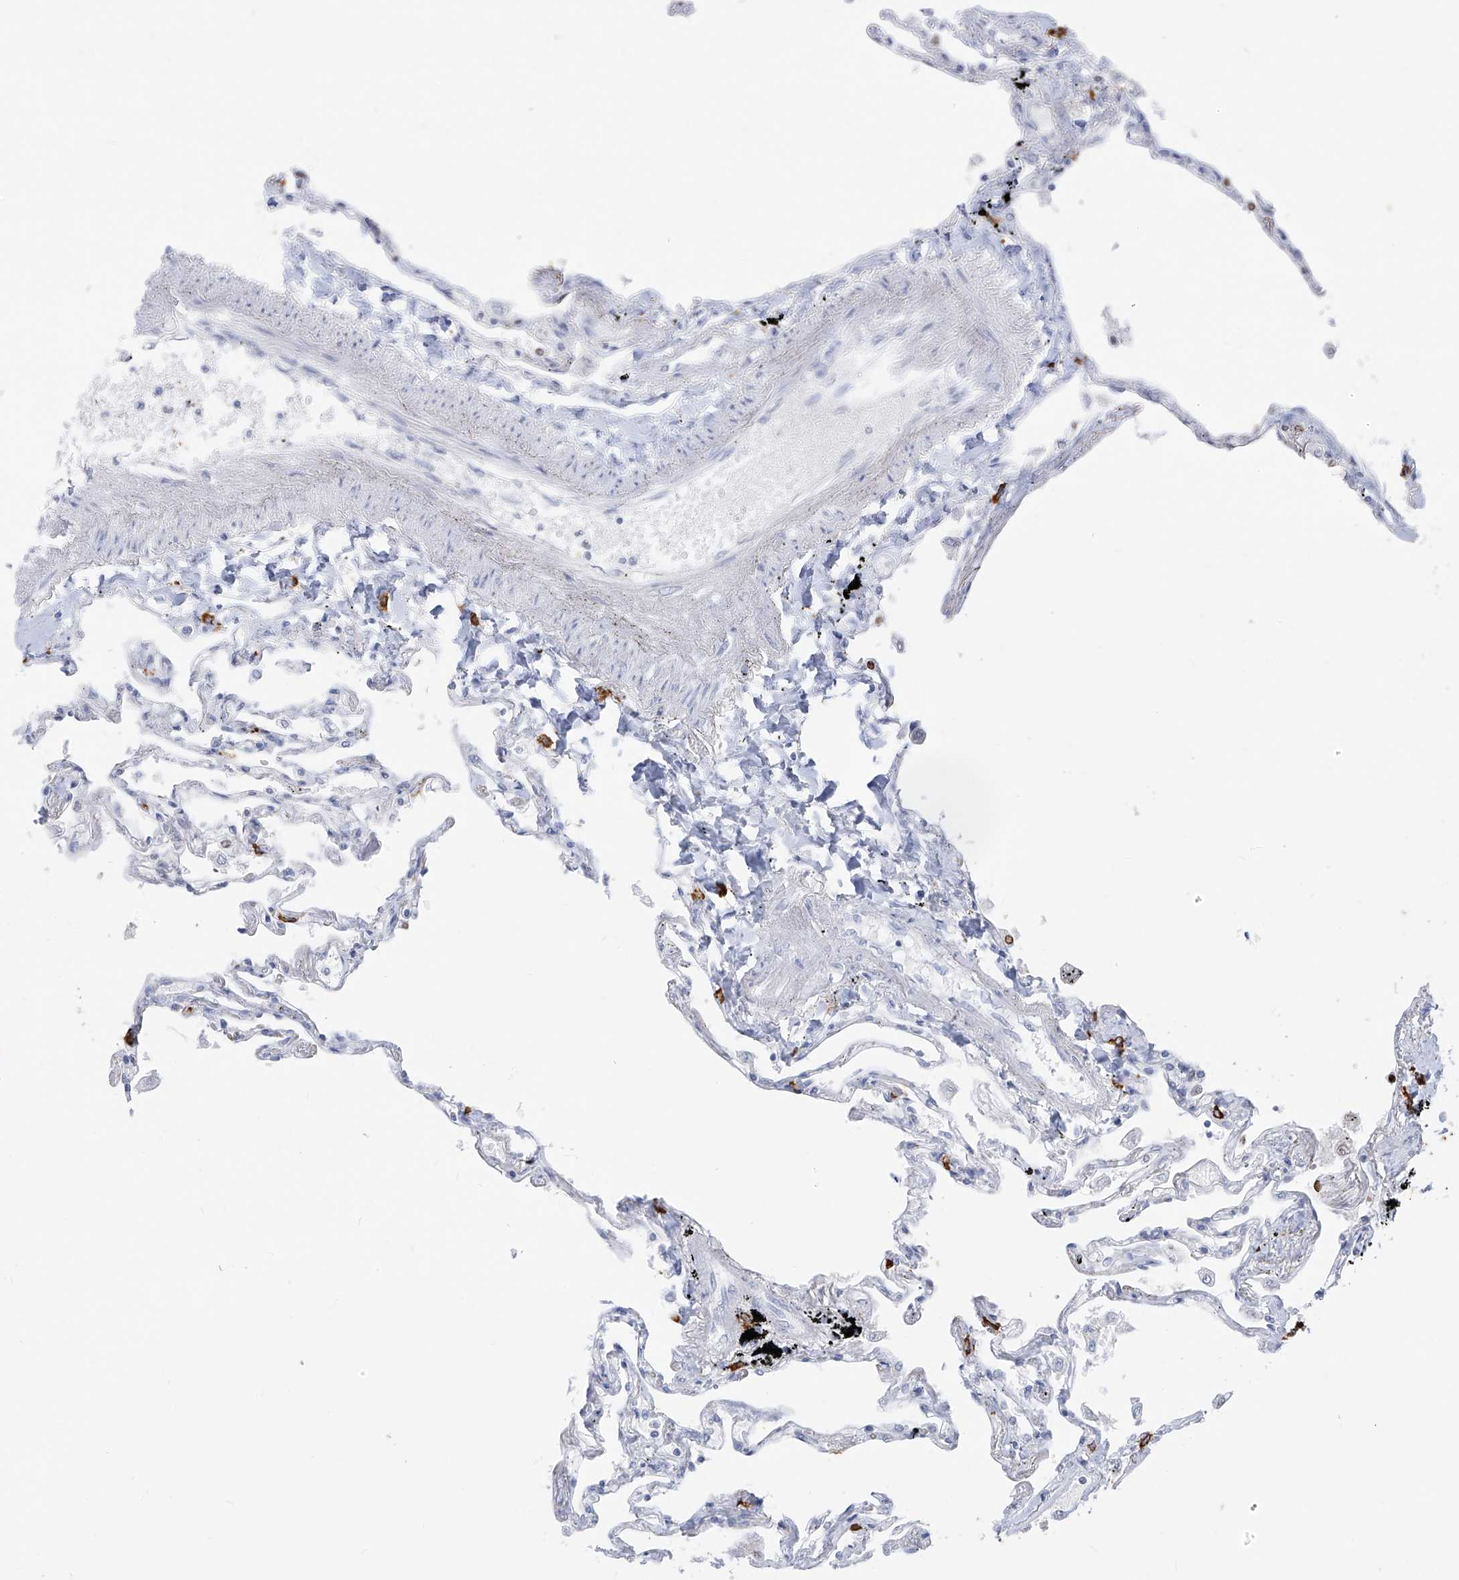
{"staining": {"intensity": "negative", "quantity": "none", "location": "none"}, "tissue": "lung", "cell_type": "Alveolar cells", "image_type": "normal", "snomed": [{"axis": "morphology", "description": "Normal tissue, NOS"}, {"axis": "topography", "description": "Lung"}], "caption": "Alveolar cells are negative for protein expression in benign human lung. Brightfield microscopy of IHC stained with DAB (brown) and hematoxylin (blue), captured at high magnification.", "gene": "CX3CR1", "patient": {"sex": "female", "age": 67}}